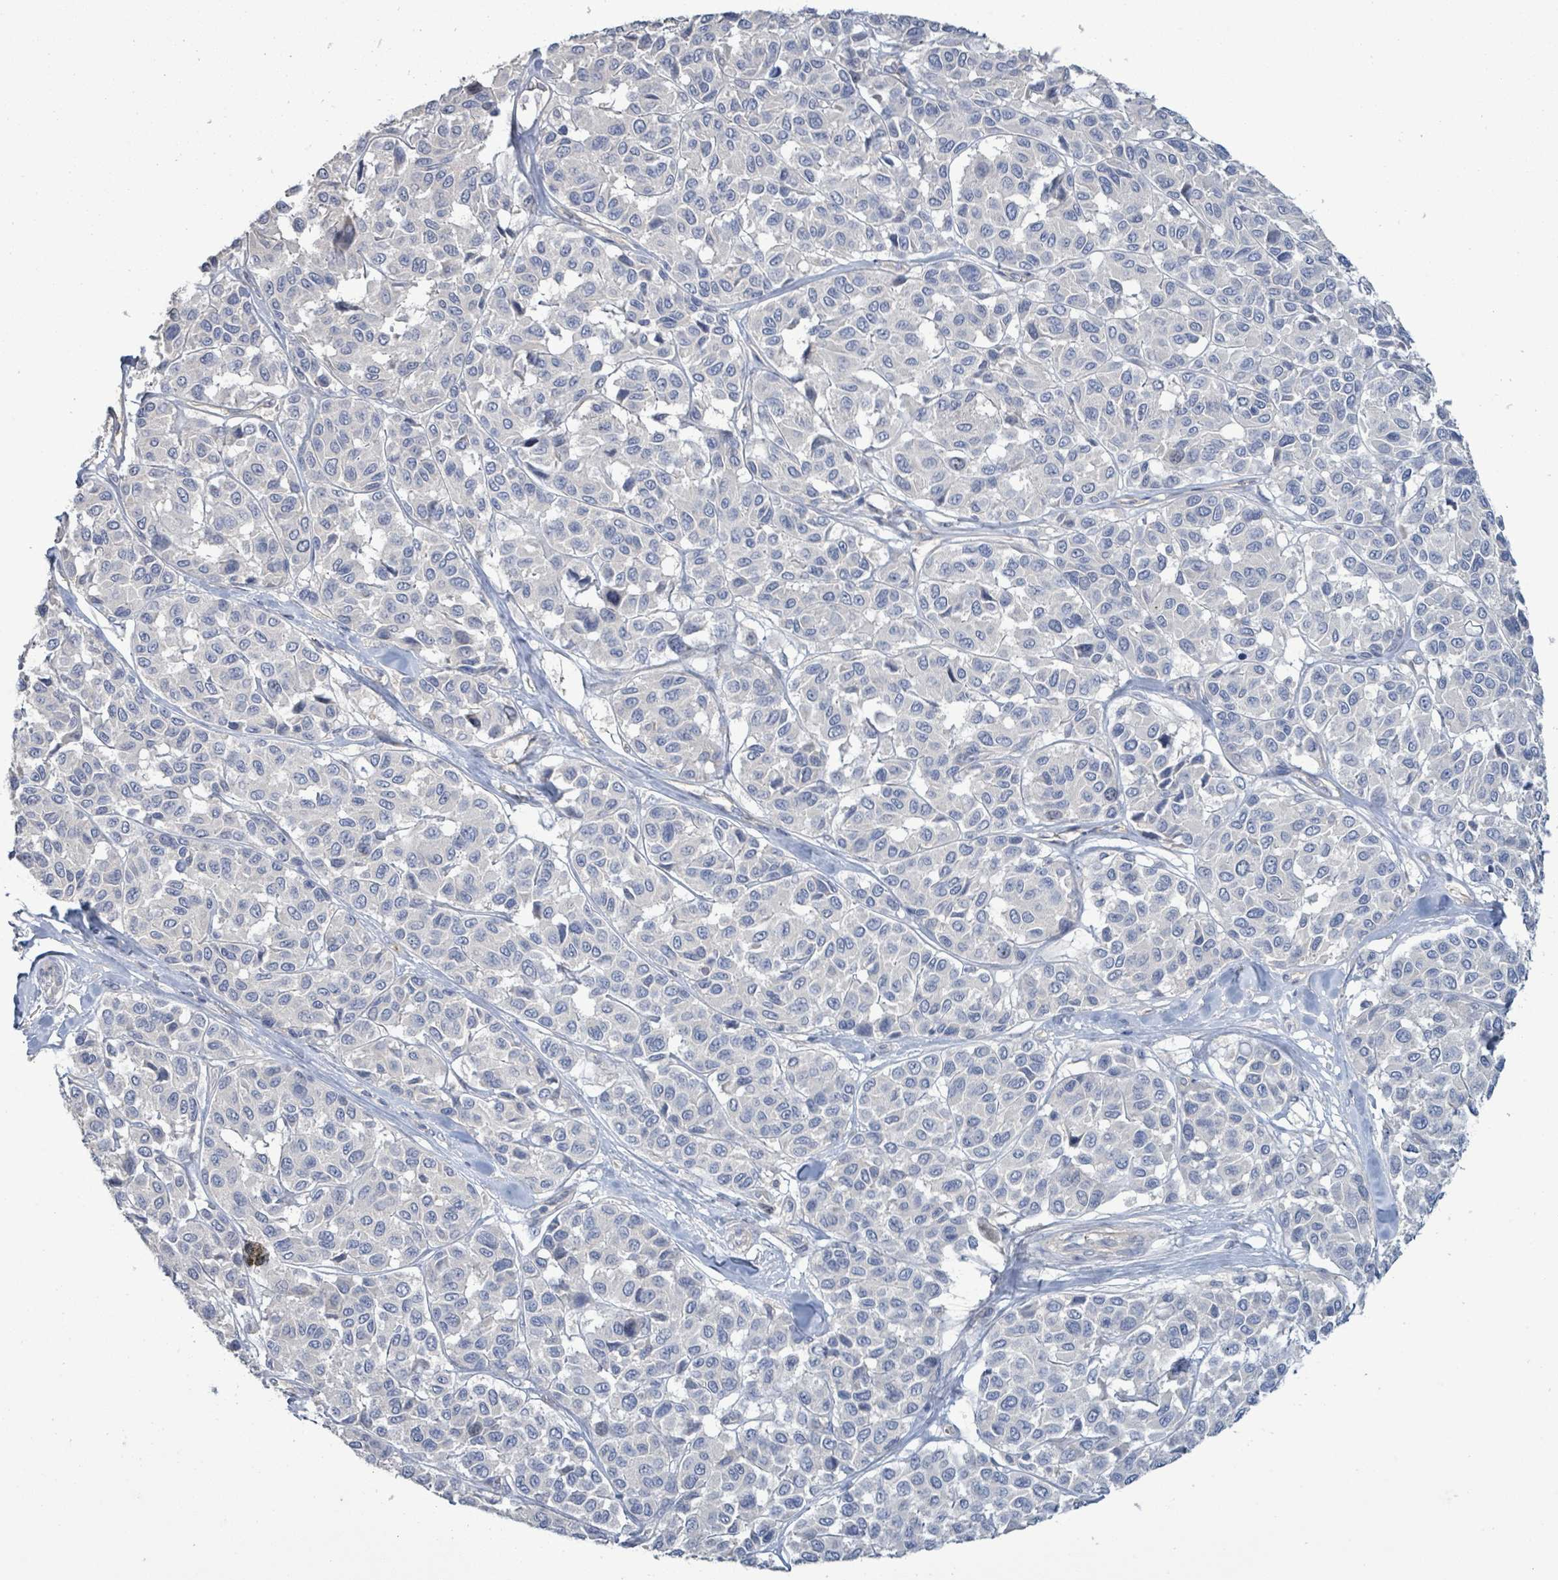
{"staining": {"intensity": "negative", "quantity": "none", "location": "none"}, "tissue": "melanoma", "cell_type": "Tumor cells", "image_type": "cancer", "snomed": [{"axis": "morphology", "description": "Malignant melanoma, NOS"}, {"axis": "topography", "description": "Skin"}], "caption": "Tumor cells are negative for brown protein staining in malignant melanoma.", "gene": "KRAS", "patient": {"sex": "female", "age": 66}}